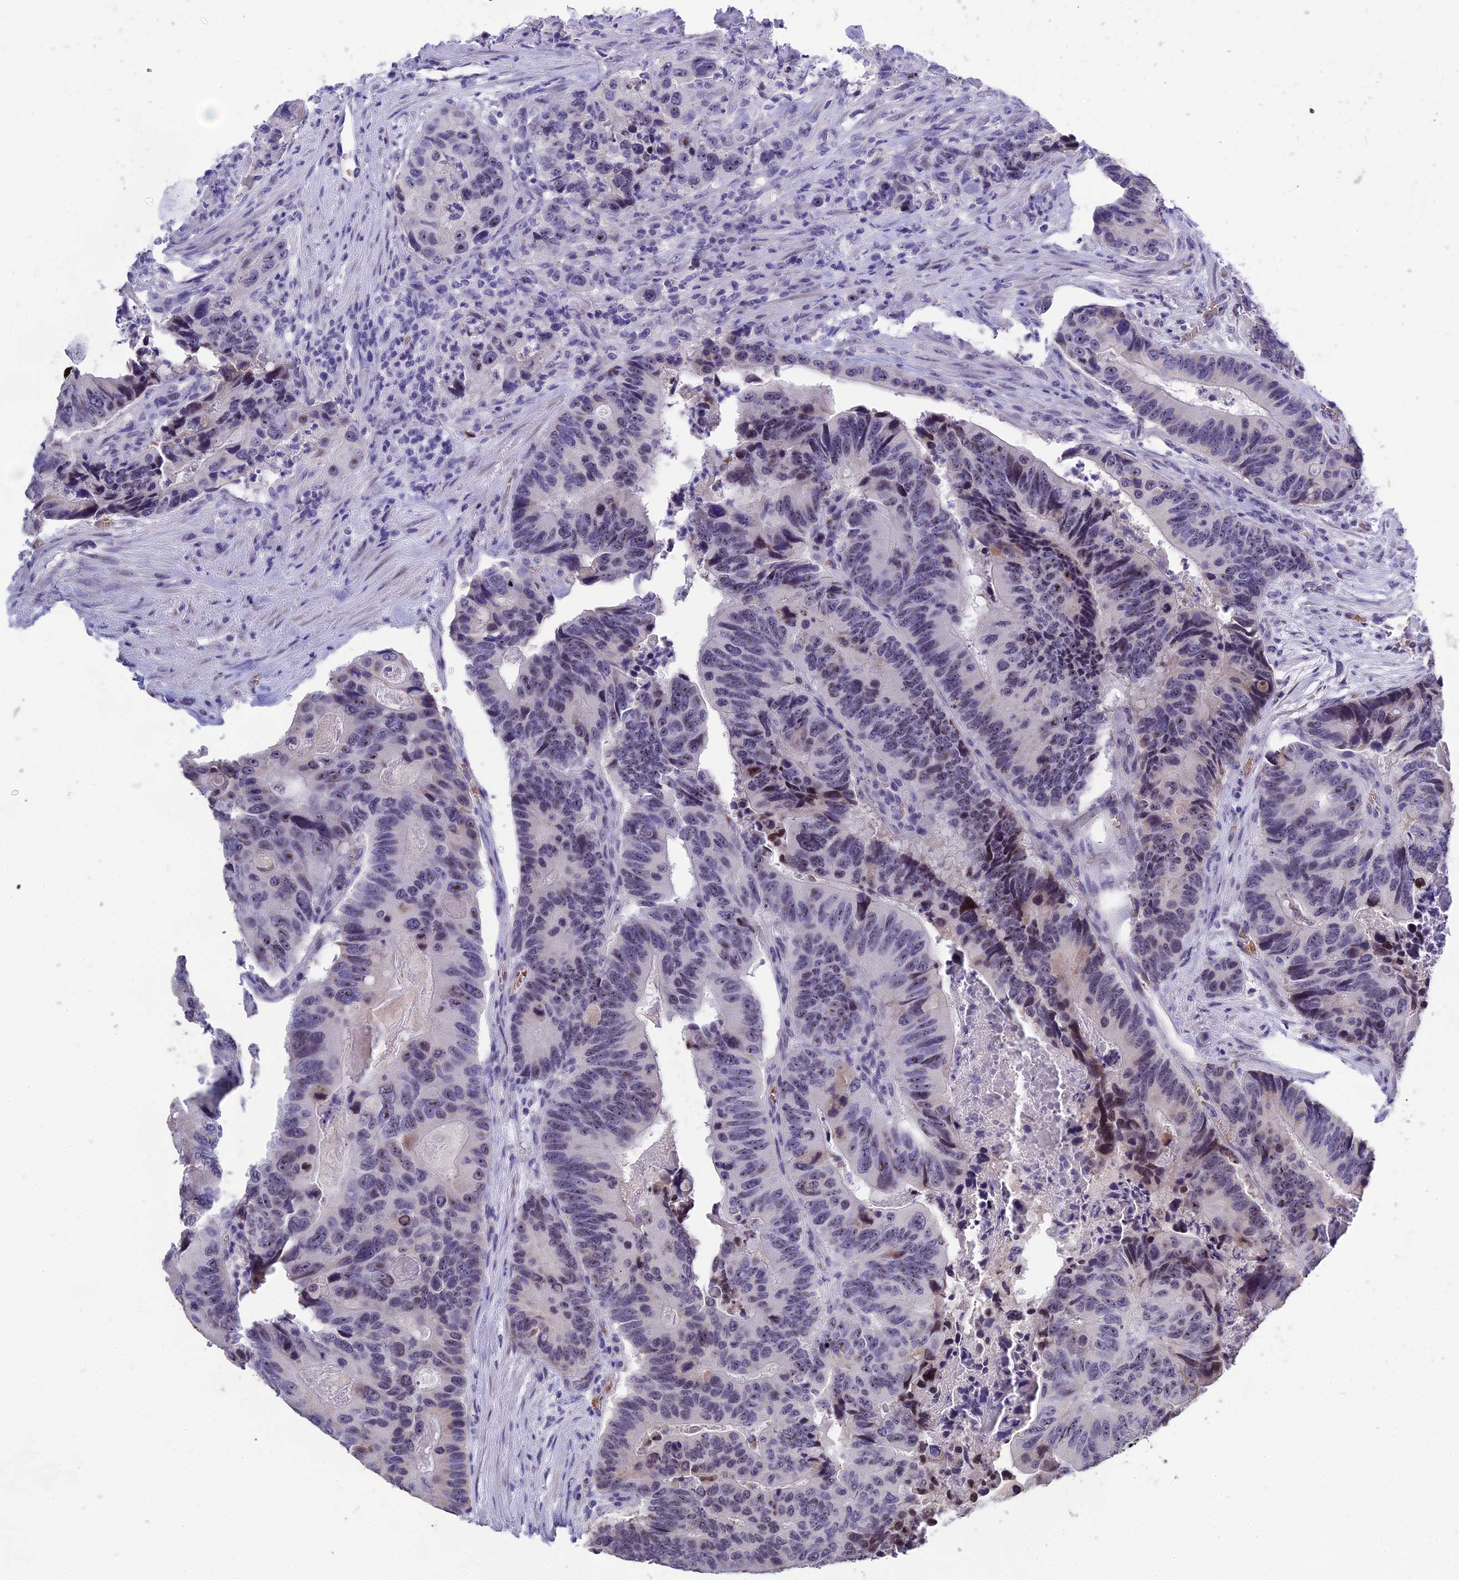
{"staining": {"intensity": "weak", "quantity": "<25%", "location": "nuclear"}, "tissue": "colorectal cancer", "cell_type": "Tumor cells", "image_type": "cancer", "snomed": [{"axis": "morphology", "description": "Adenocarcinoma, NOS"}, {"axis": "topography", "description": "Colon"}], "caption": "Immunohistochemical staining of colorectal adenocarcinoma exhibits no significant staining in tumor cells.", "gene": "KNOP1", "patient": {"sex": "male", "age": 84}}